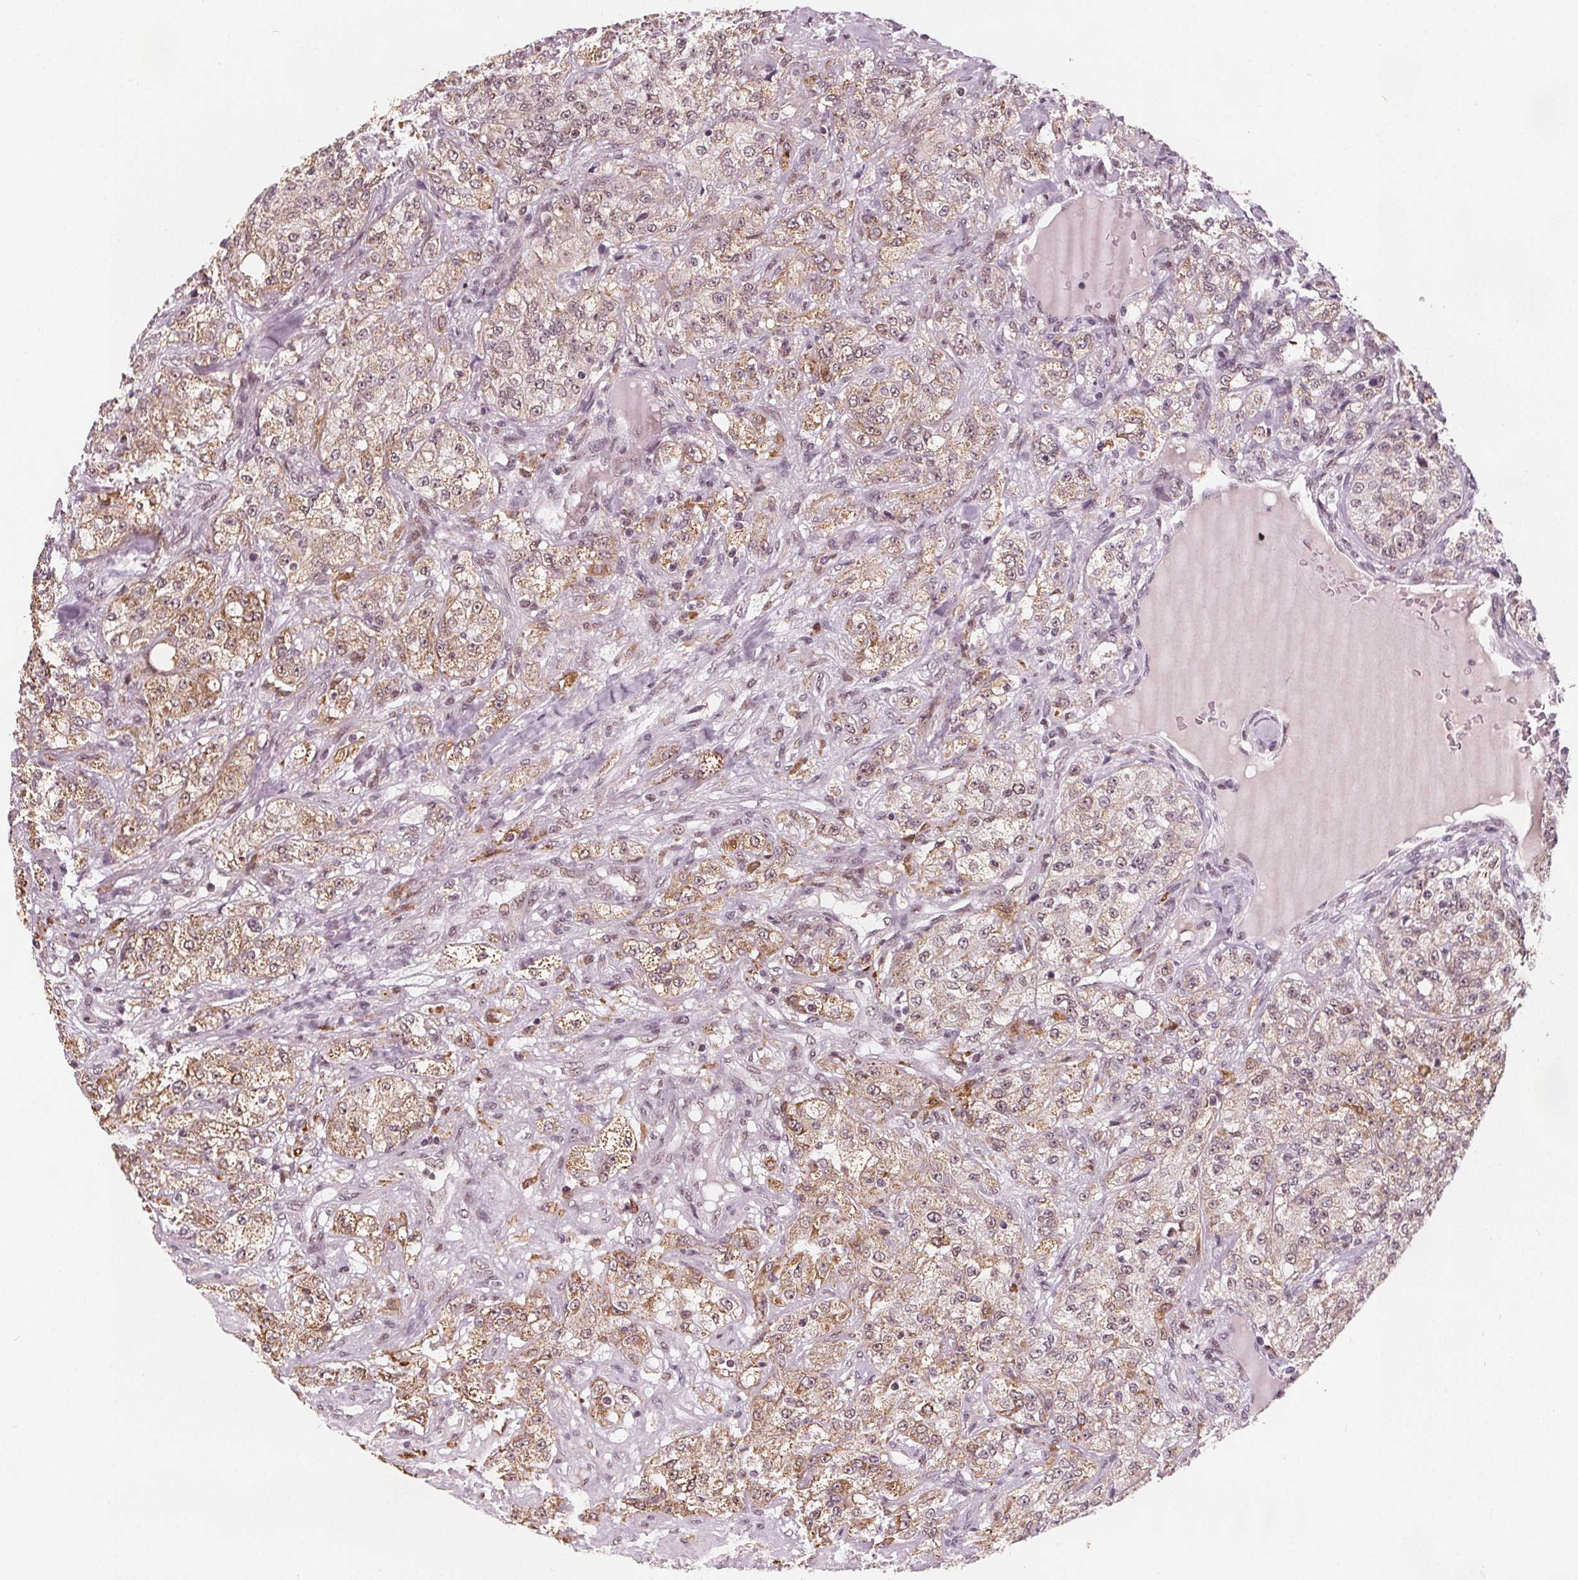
{"staining": {"intensity": "moderate", "quantity": "25%-75%", "location": "cytoplasmic/membranous,nuclear"}, "tissue": "renal cancer", "cell_type": "Tumor cells", "image_type": "cancer", "snomed": [{"axis": "morphology", "description": "Adenocarcinoma, NOS"}, {"axis": "topography", "description": "Kidney"}], "caption": "Protein staining by immunohistochemistry (IHC) reveals moderate cytoplasmic/membranous and nuclear expression in approximately 25%-75% of tumor cells in adenocarcinoma (renal). (IHC, brightfield microscopy, high magnification).", "gene": "DPM2", "patient": {"sex": "female", "age": 63}}